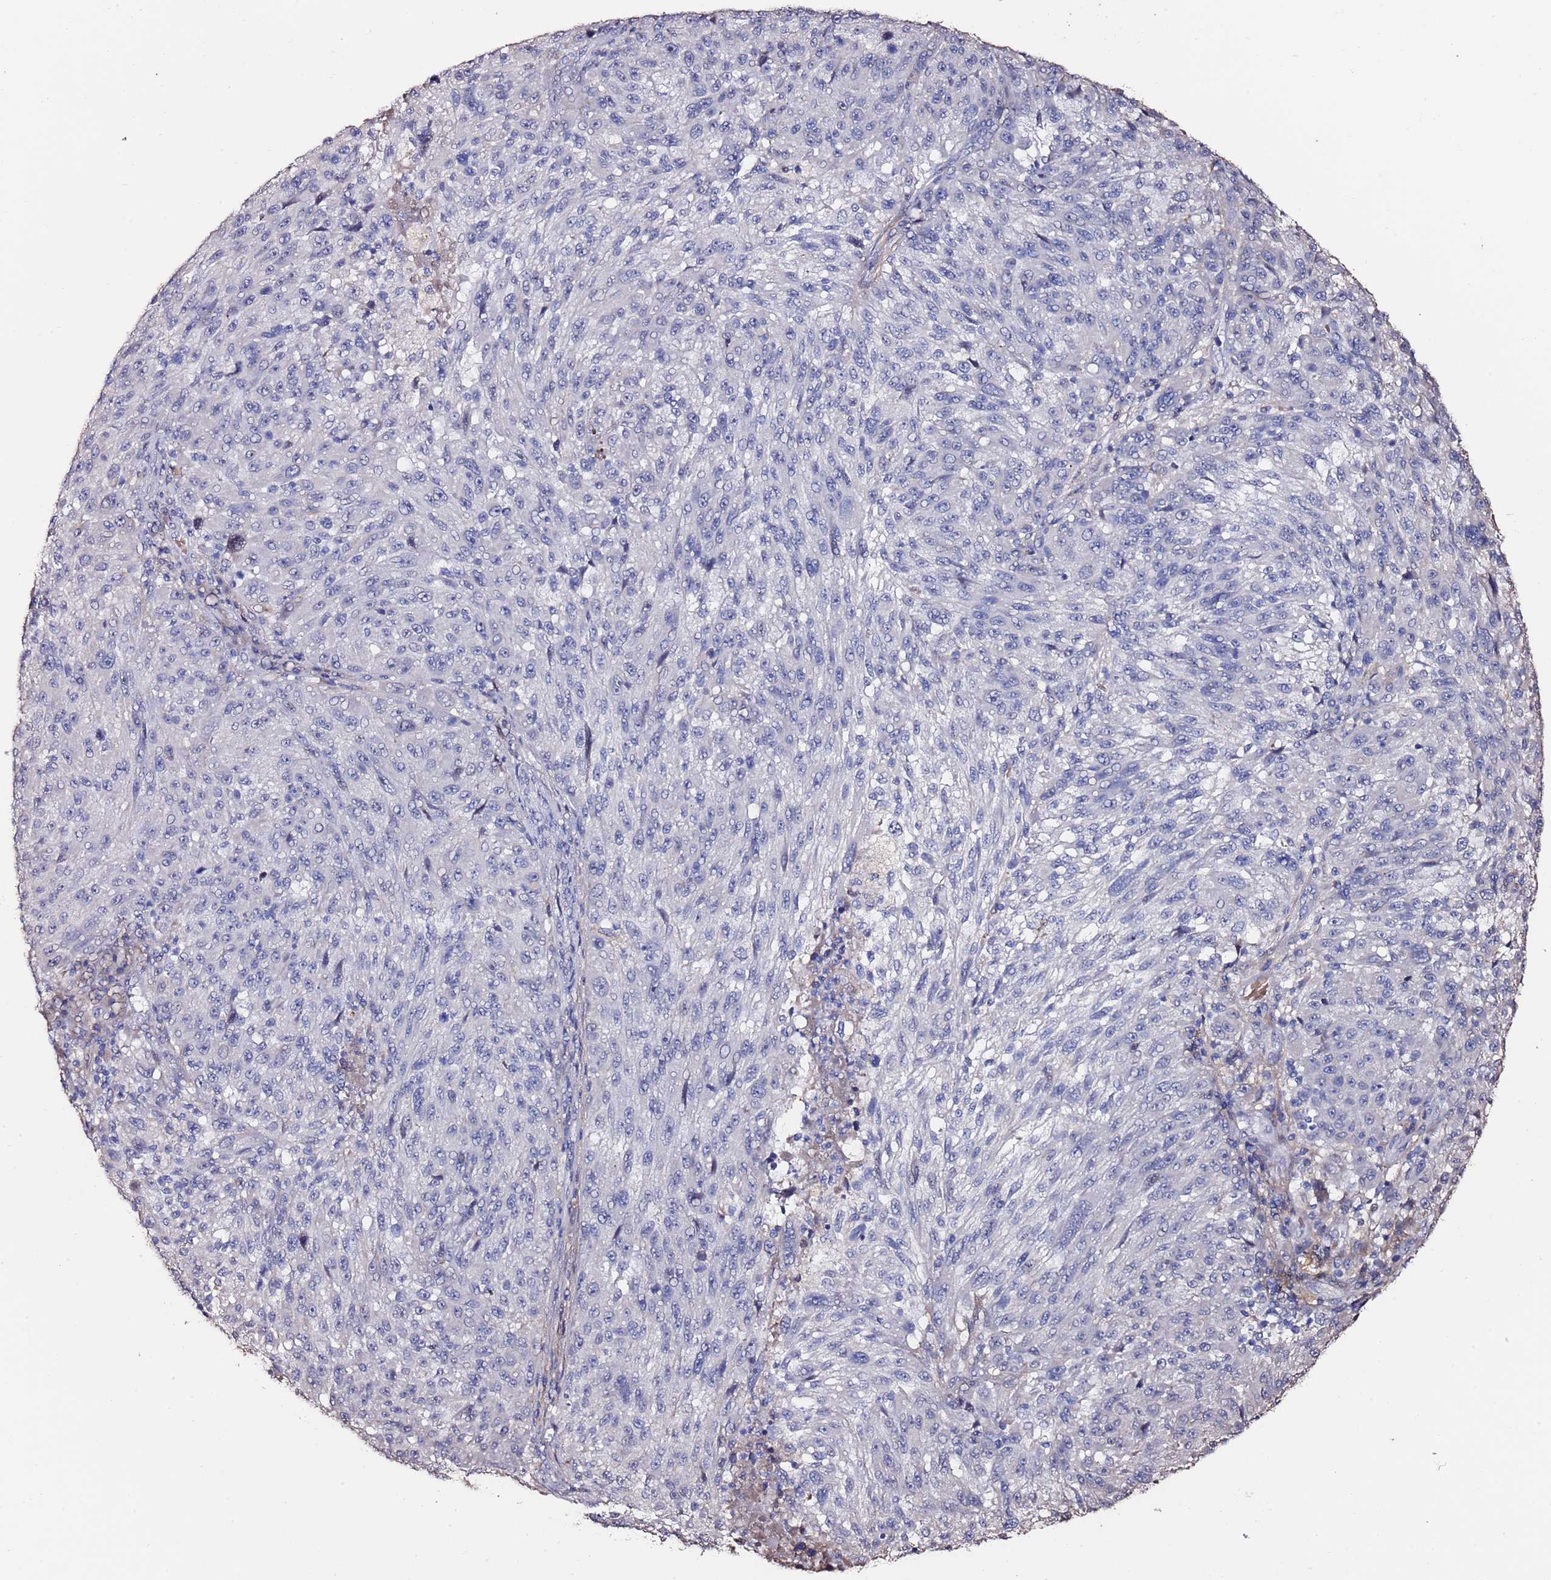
{"staining": {"intensity": "negative", "quantity": "none", "location": "none"}, "tissue": "melanoma", "cell_type": "Tumor cells", "image_type": "cancer", "snomed": [{"axis": "morphology", "description": "Malignant melanoma, NOS"}, {"axis": "topography", "description": "Skin"}], "caption": "This photomicrograph is of melanoma stained with IHC to label a protein in brown with the nuclei are counter-stained blue. There is no positivity in tumor cells.", "gene": "C3orf80", "patient": {"sex": "male", "age": 53}}